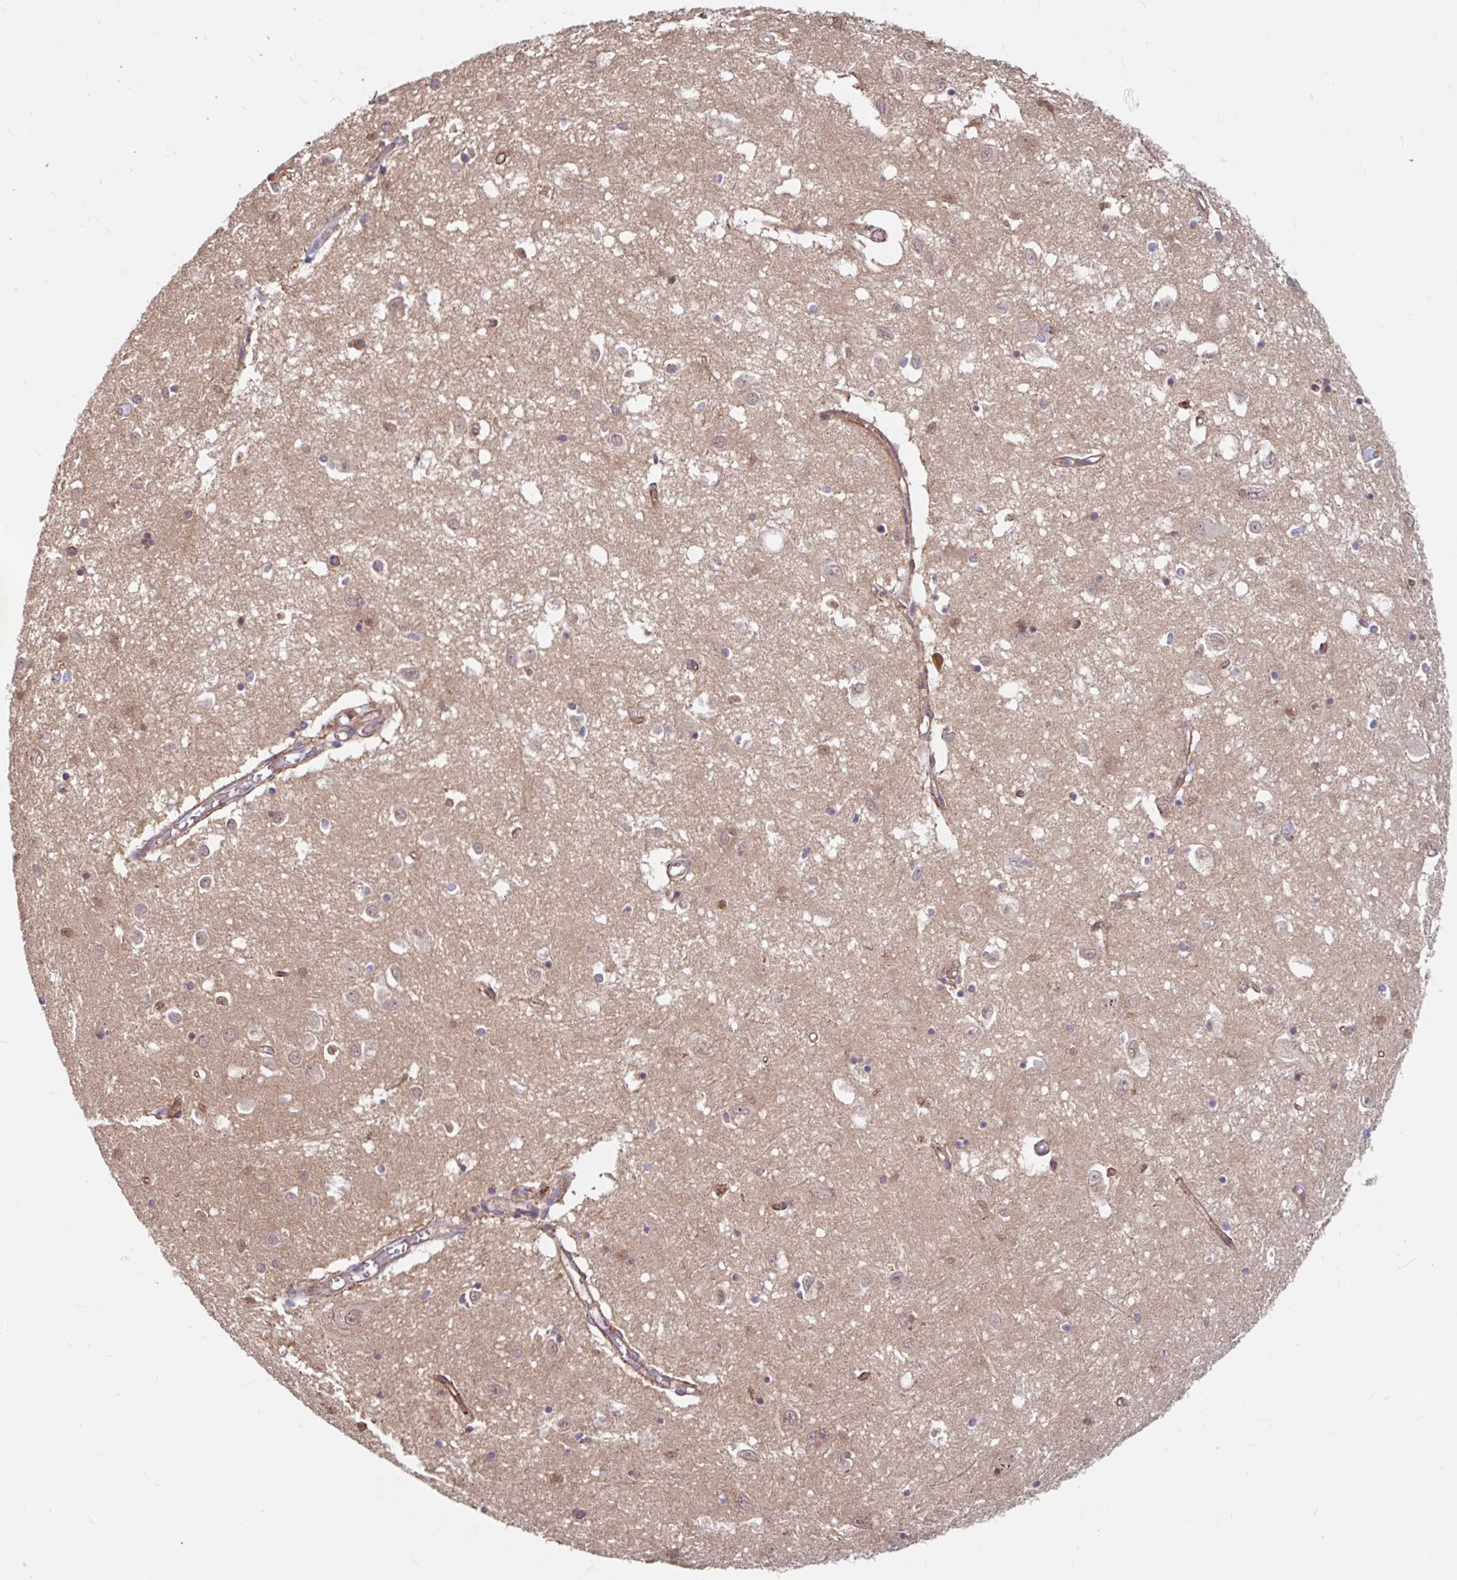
{"staining": {"intensity": "weak", "quantity": "25%-75%", "location": "nuclear"}, "tissue": "caudate", "cell_type": "Glial cells", "image_type": "normal", "snomed": [{"axis": "morphology", "description": "Normal tissue, NOS"}, {"axis": "topography", "description": "Lateral ventricle wall"}], "caption": "Benign caudate was stained to show a protein in brown. There is low levels of weak nuclear positivity in approximately 25%-75% of glial cells. The staining was performed using DAB to visualize the protein expression in brown, while the nuclei were stained in blue with hematoxylin (Magnification: 20x).", "gene": "STYXL1", "patient": {"sex": "male", "age": 70}}